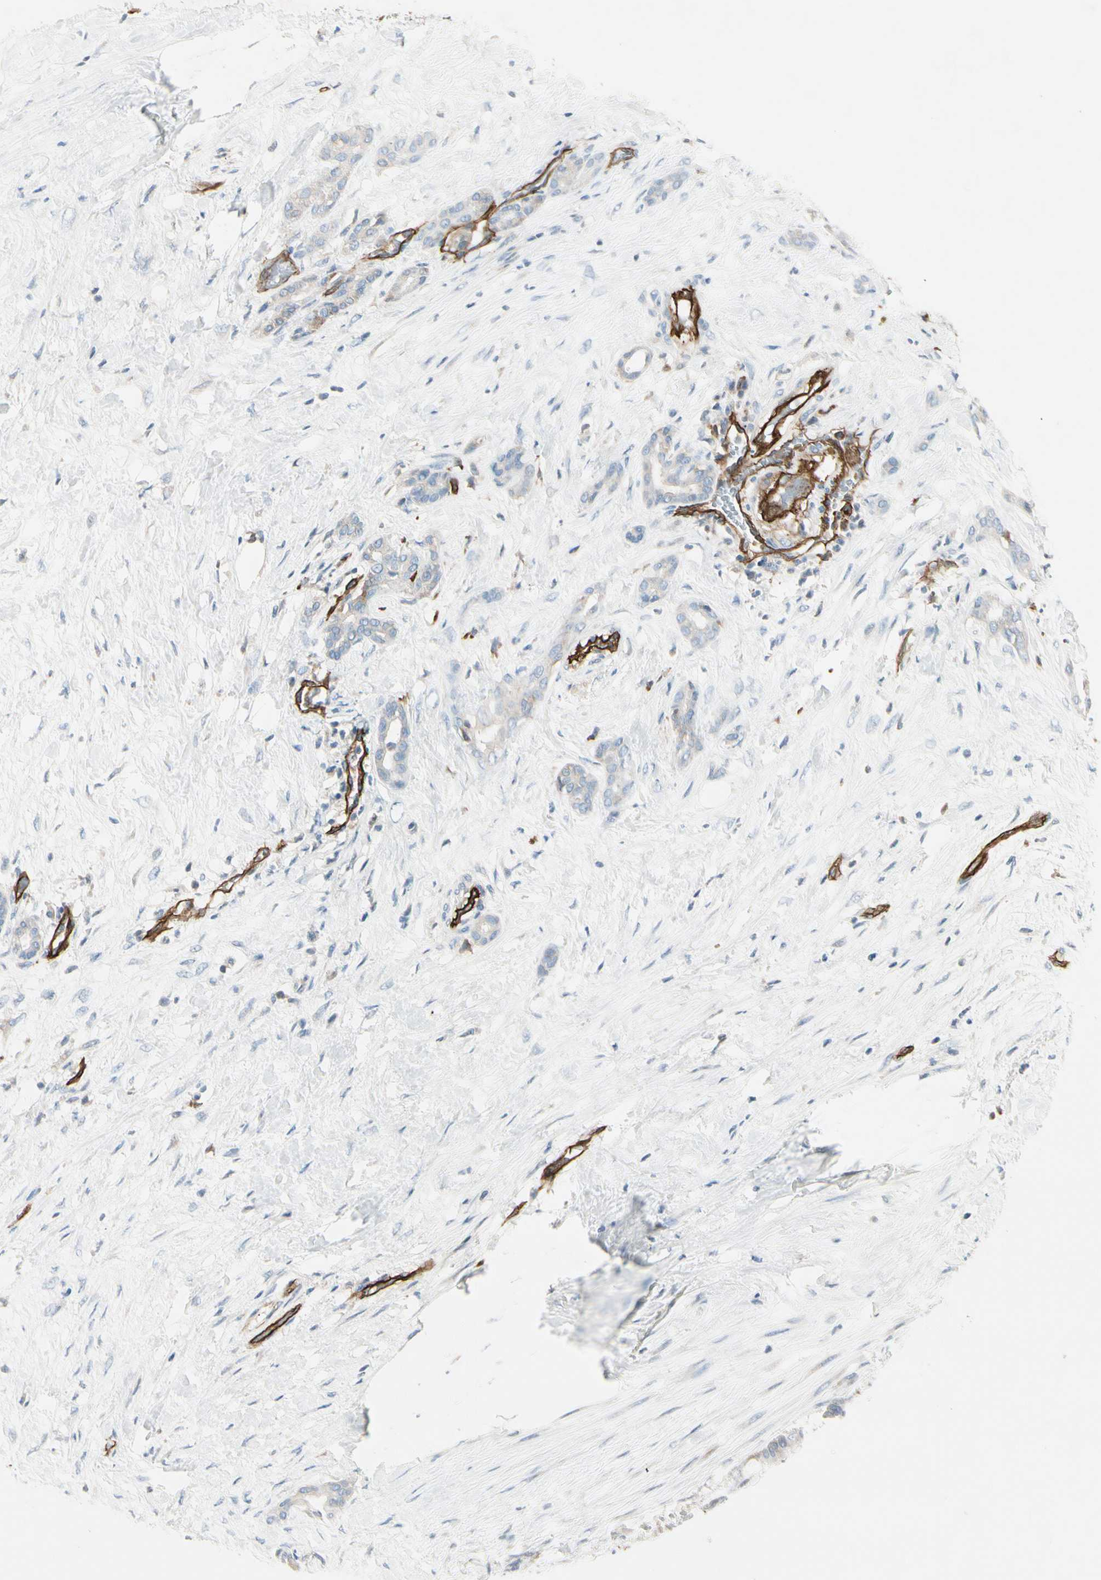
{"staining": {"intensity": "weak", "quantity": "<25%", "location": "cytoplasmic/membranous"}, "tissue": "pancreatic cancer", "cell_type": "Tumor cells", "image_type": "cancer", "snomed": [{"axis": "morphology", "description": "Adenocarcinoma, NOS"}, {"axis": "topography", "description": "Pancreas"}], "caption": "Immunohistochemical staining of human pancreatic adenocarcinoma shows no significant expression in tumor cells.", "gene": "CD93", "patient": {"sex": "male", "age": 41}}